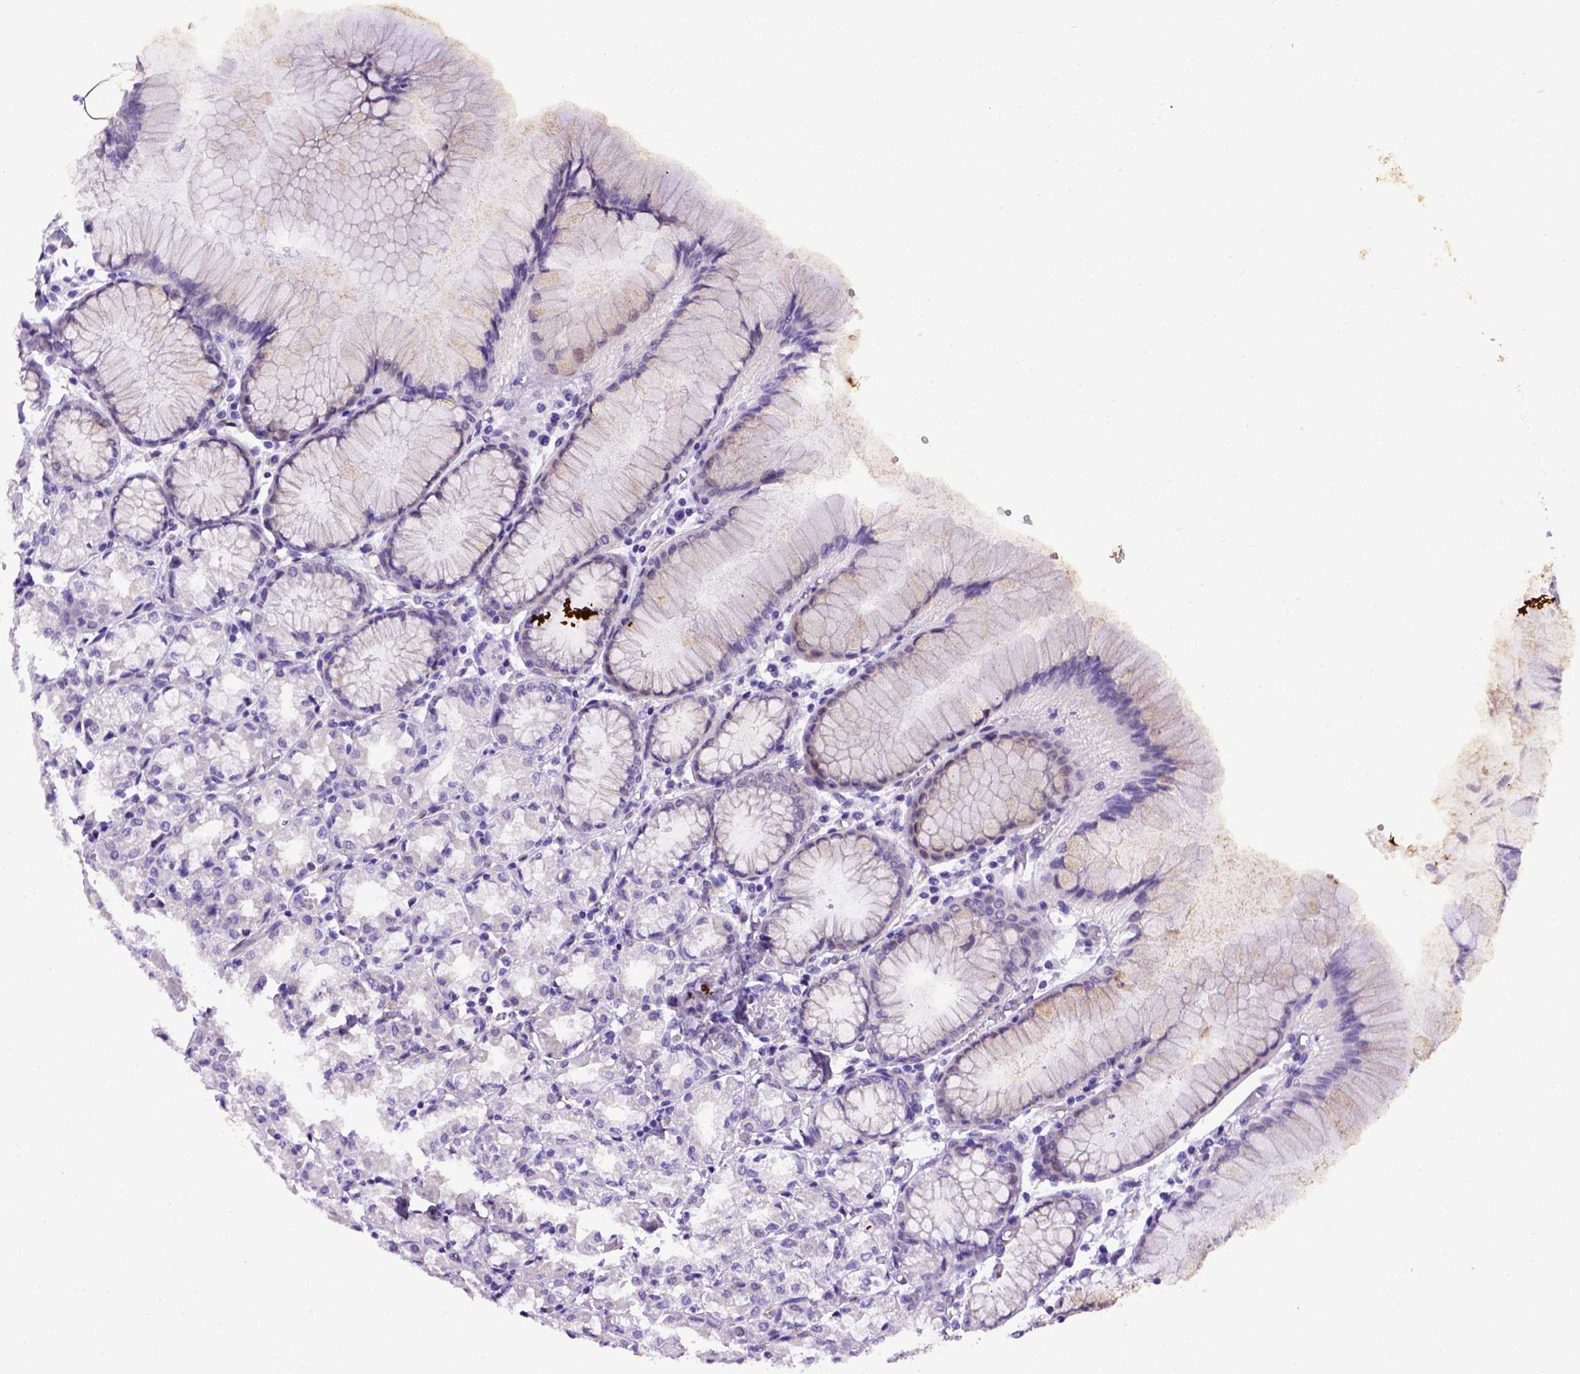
{"staining": {"intensity": "negative", "quantity": "none", "location": "none"}, "tissue": "stomach", "cell_type": "Glandular cells", "image_type": "normal", "snomed": [{"axis": "morphology", "description": "Normal tissue, NOS"}, {"axis": "topography", "description": "Stomach"}], "caption": "DAB (3,3'-diaminobenzidine) immunohistochemical staining of benign stomach displays no significant positivity in glandular cells. The staining was performed using DAB to visualize the protein expression in brown, while the nuclei were stained in blue with hematoxylin (Magnification: 20x).", "gene": "ADAM12", "patient": {"sex": "female", "age": 57}}